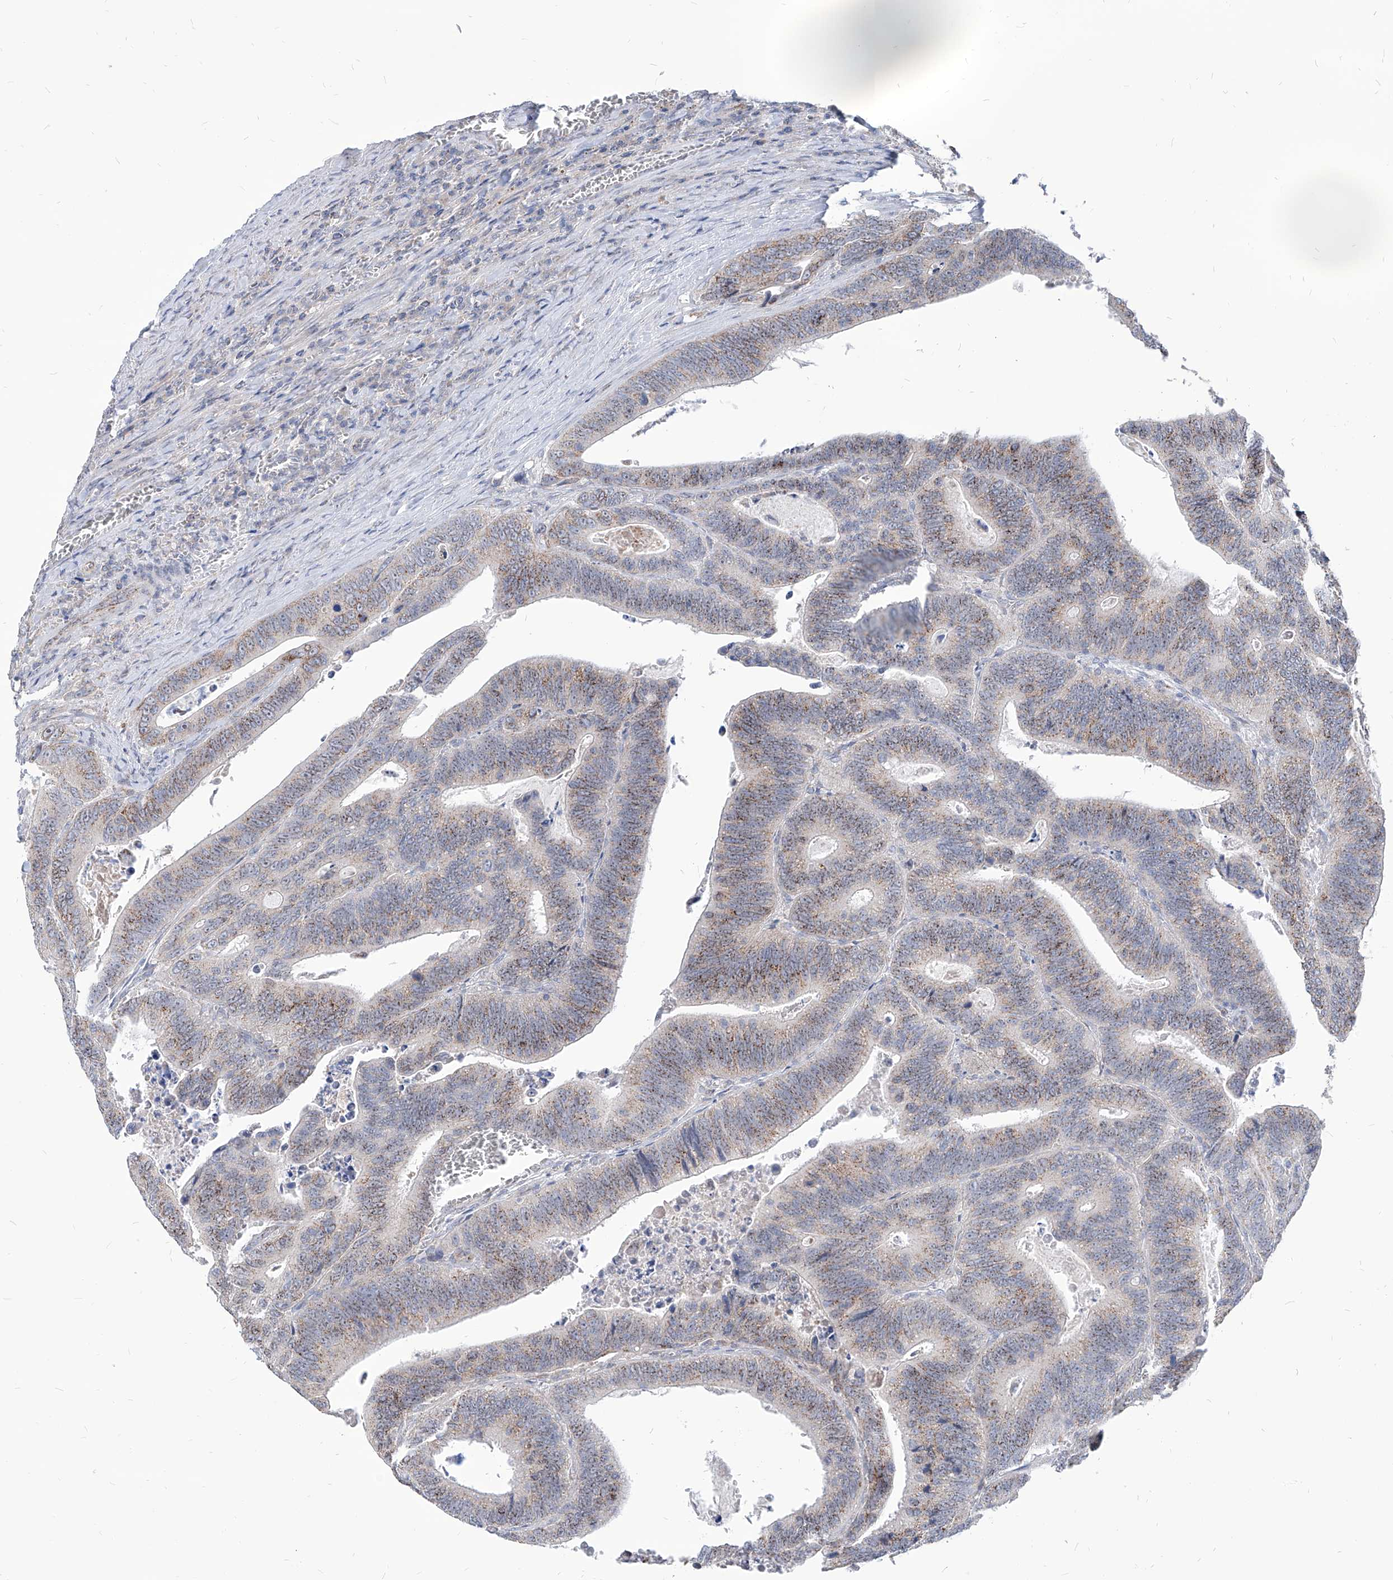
{"staining": {"intensity": "weak", "quantity": "25%-75%", "location": "cytoplasmic/membranous"}, "tissue": "colorectal cancer", "cell_type": "Tumor cells", "image_type": "cancer", "snomed": [{"axis": "morphology", "description": "Inflammation, NOS"}, {"axis": "morphology", "description": "Adenocarcinoma, NOS"}, {"axis": "topography", "description": "Colon"}], "caption": "Immunohistochemistry histopathology image of neoplastic tissue: adenocarcinoma (colorectal) stained using immunohistochemistry exhibits low levels of weak protein expression localized specifically in the cytoplasmic/membranous of tumor cells, appearing as a cytoplasmic/membranous brown color.", "gene": "AGPS", "patient": {"sex": "male", "age": 72}}